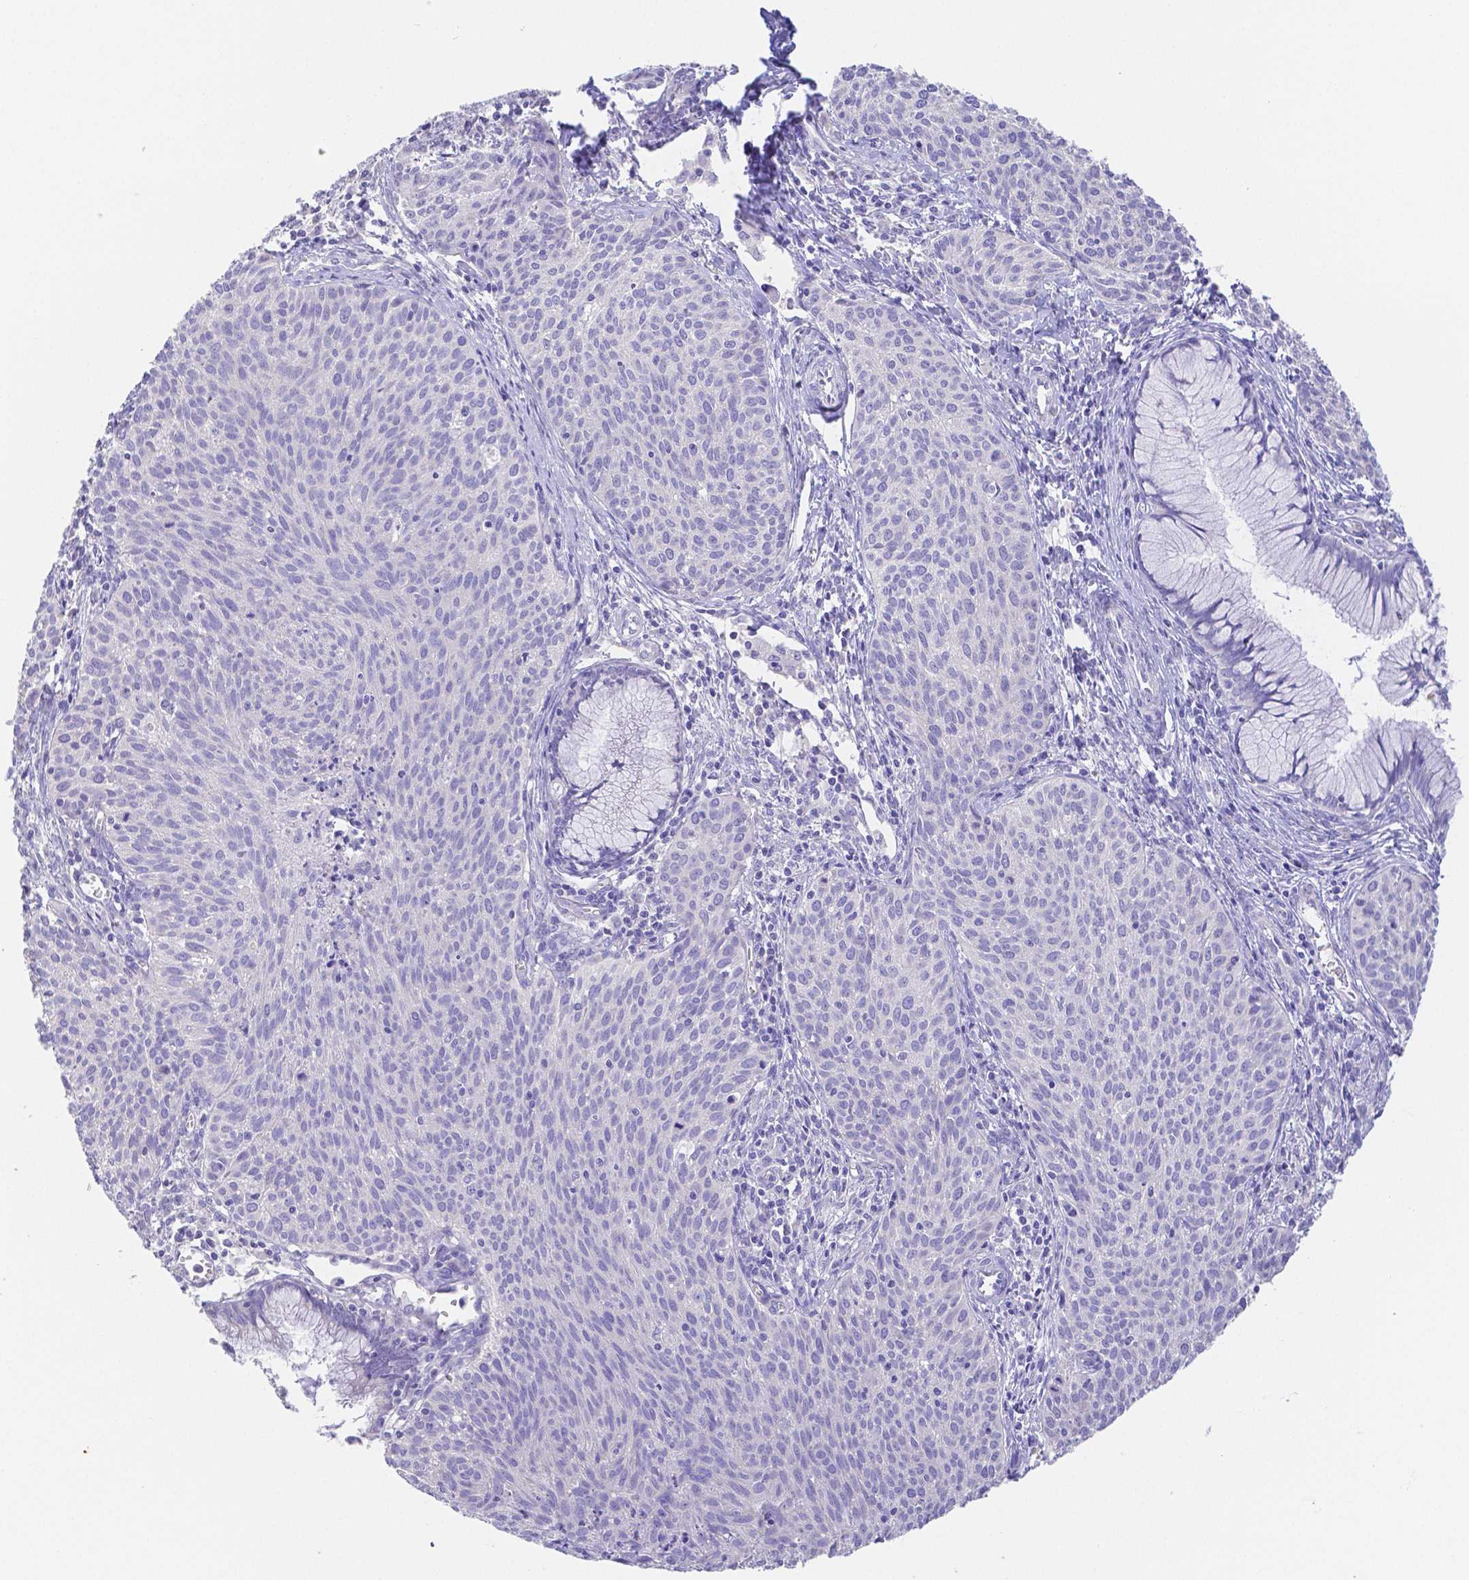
{"staining": {"intensity": "negative", "quantity": "none", "location": "none"}, "tissue": "cervical cancer", "cell_type": "Tumor cells", "image_type": "cancer", "snomed": [{"axis": "morphology", "description": "Squamous cell carcinoma, NOS"}, {"axis": "topography", "description": "Cervix"}], "caption": "This is a image of immunohistochemistry (IHC) staining of cervical cancer (squamous cell carcinoma), which shows no staining in tumor cells.", "gene": "ZG16B", "patient": {"sex": "female", "age": 38}}